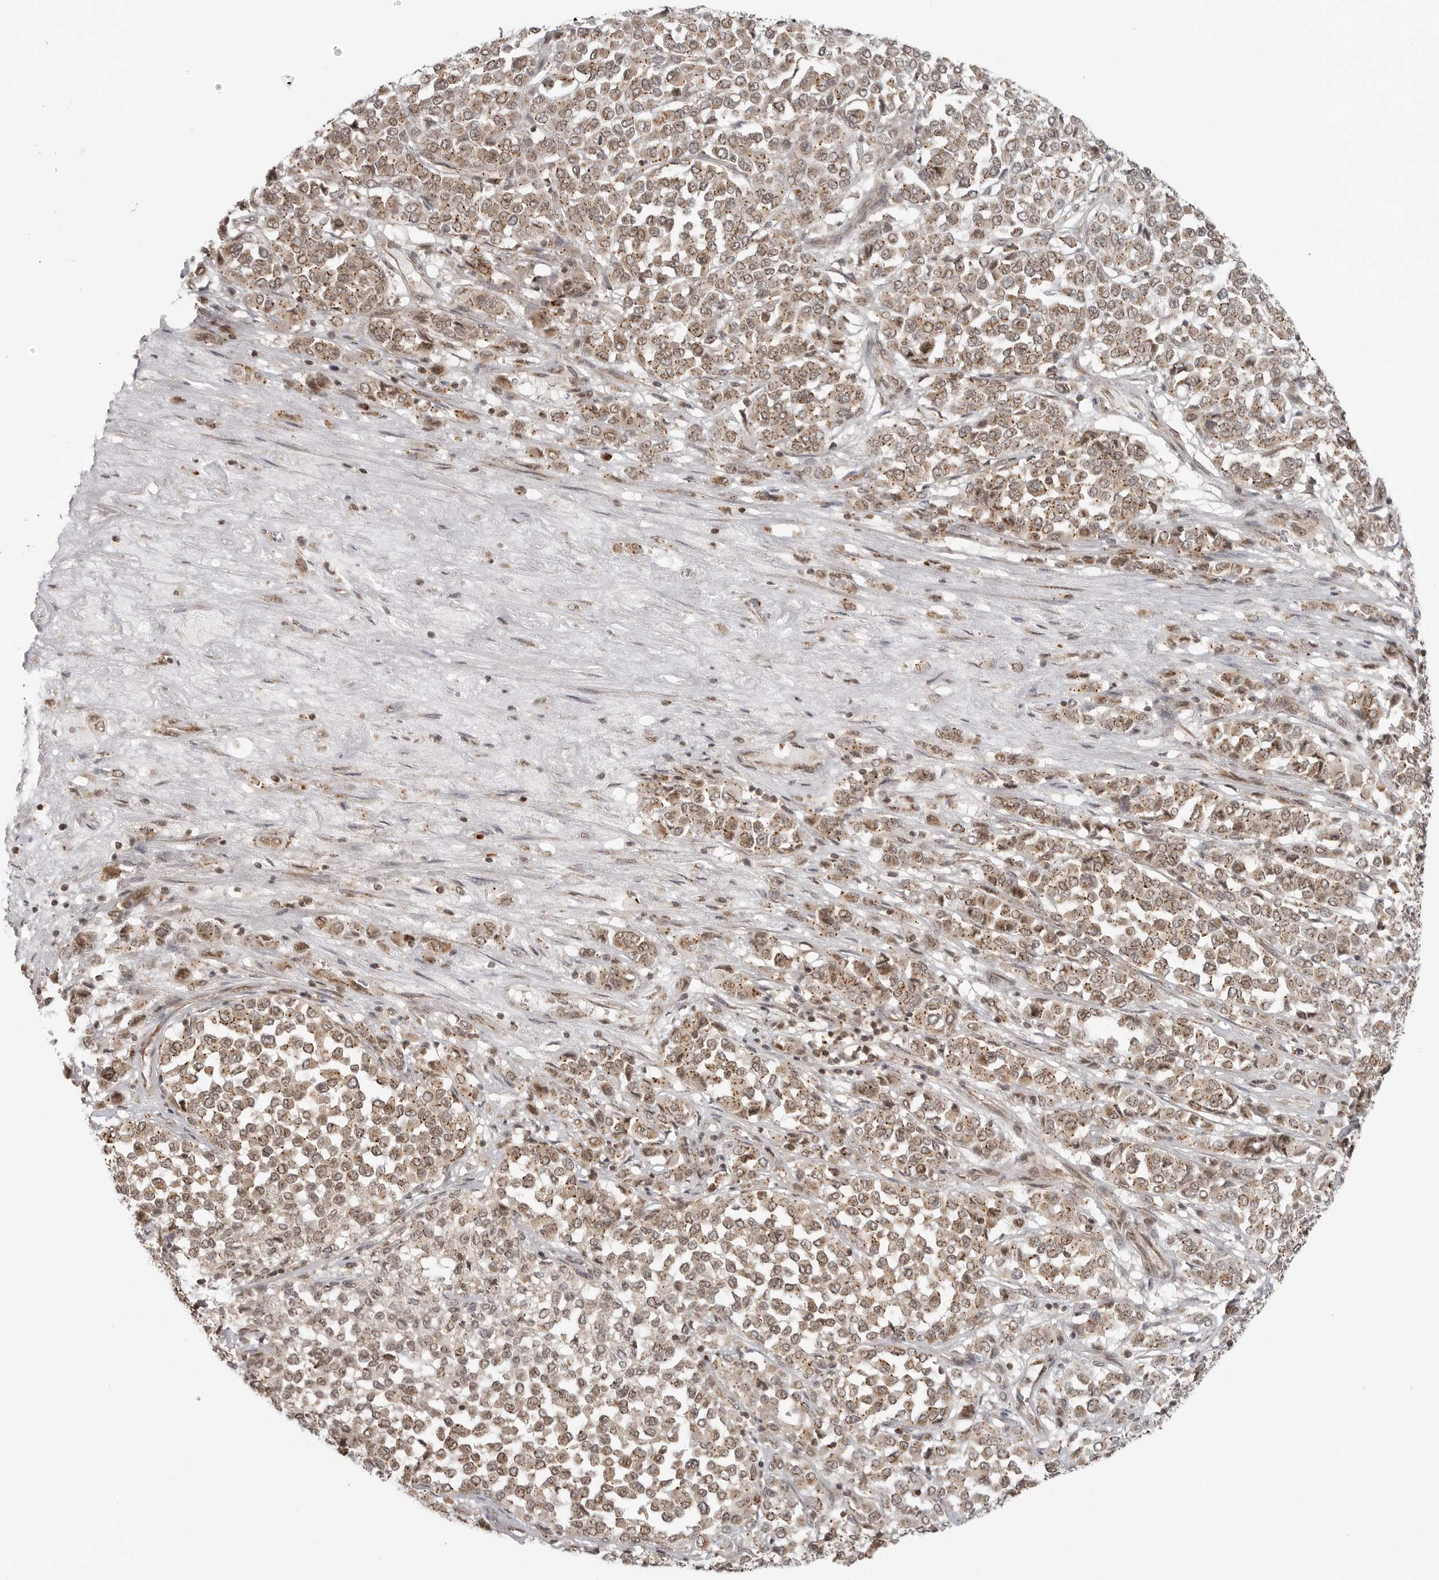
{"staining": {"intensity": "weak", "quantity": ">75%", "location": "cytoplasmic/membranous,nuclear"}, "tissue": "melanoma", "cell_type": "Tumor cells", "image_type": "cancer", "snomed": [{"axis": "morphology", "description": "Malignant melanoma, Metastatic site"}, {"axis": "topography", "description": "Pancreas"}], "caption": "Weak cytoplasmic/membranous and nuclear protein positivity is identified in about >75% of tumor cells in malignant melanoma (metastatic site).", "gene": "COPA", "patient": {"sex": "female", "age": 30}}